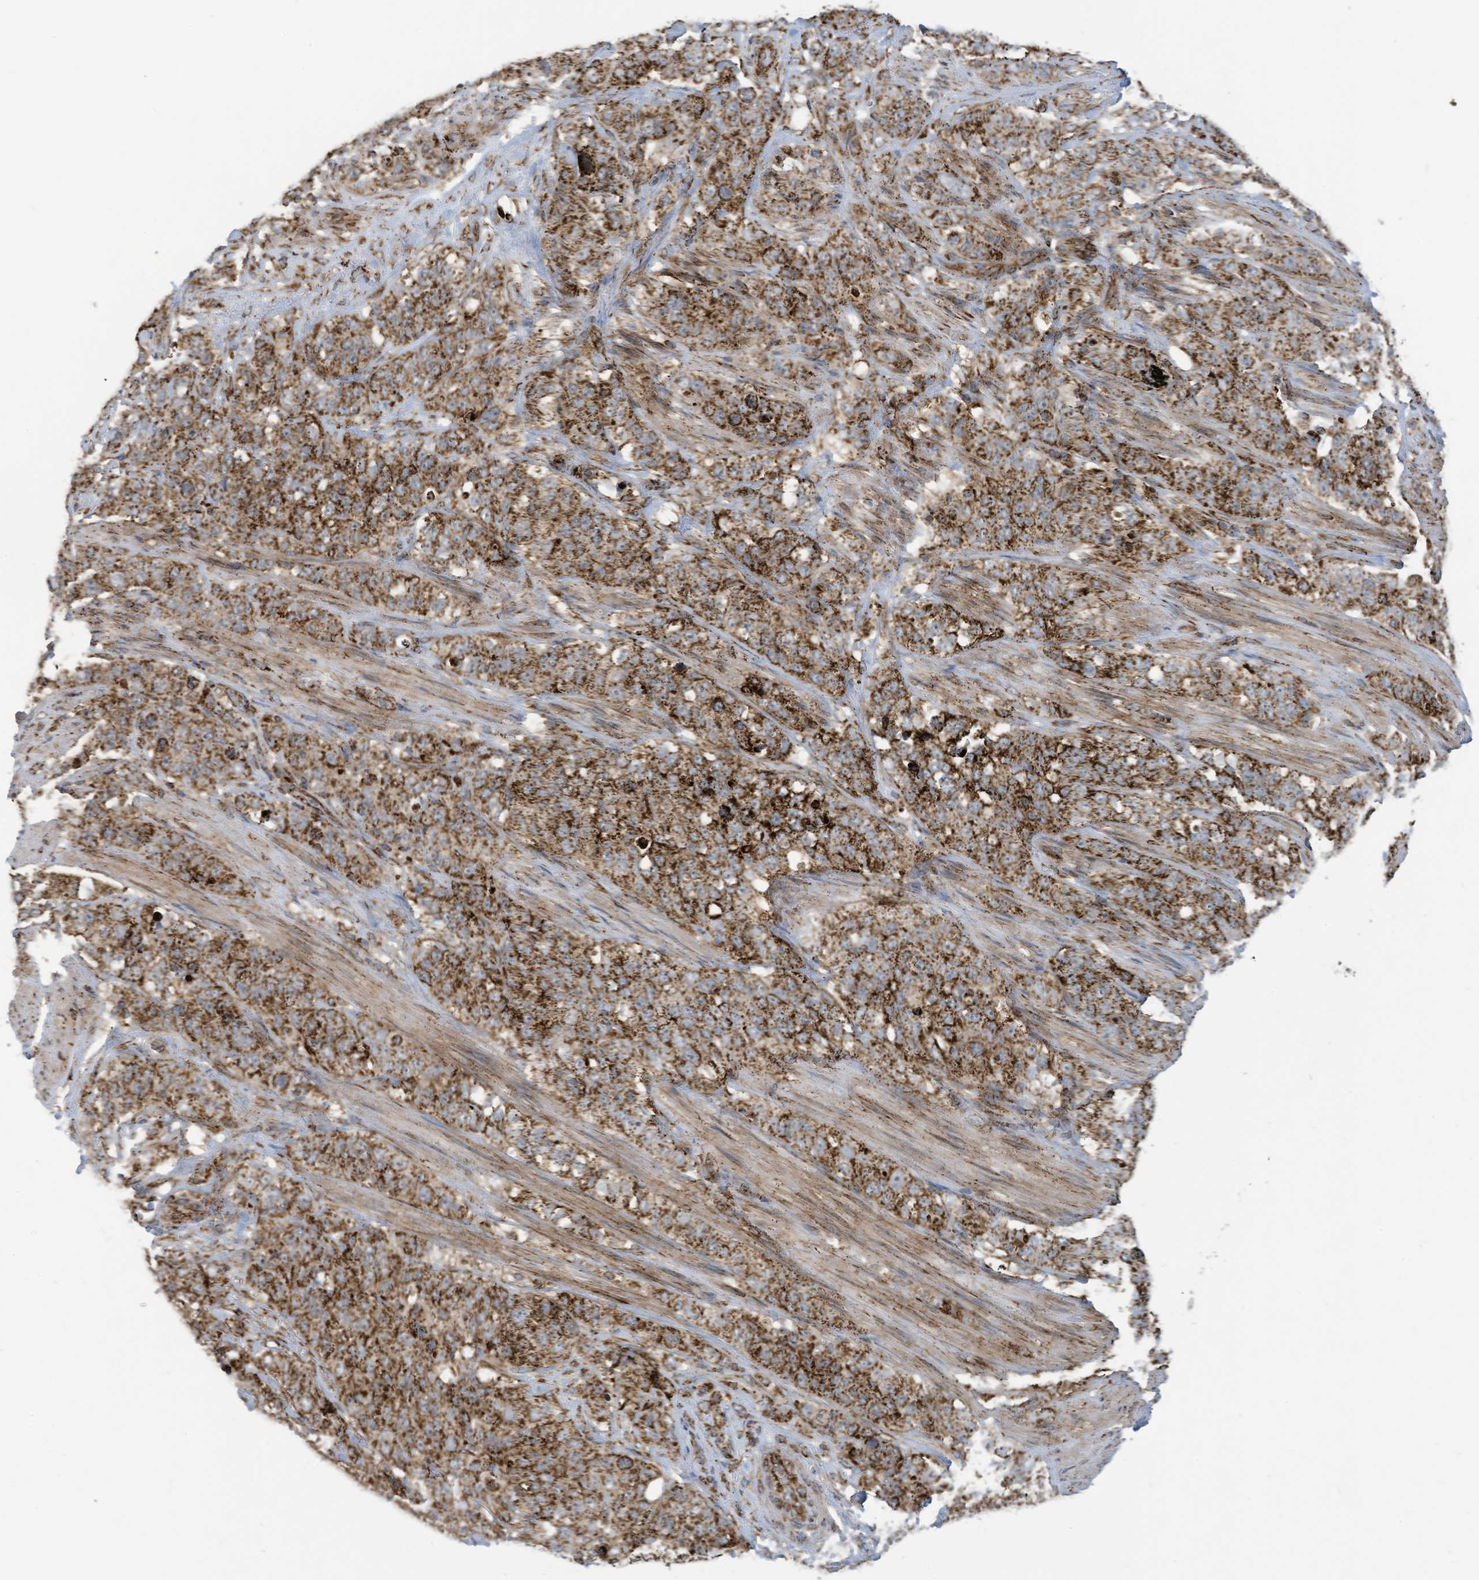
{"staining": {"intensity": "strong", "quantity": ">75%", "location": "cytoplasmic/membranous"}, "tissue": "stomach cancer", "cell_type": "Tumor cells", "image_type": "cancer", "snomed": [{"axis": "morphology", "description": "Adenocarcinoma, NOS"}, {"axis": "topography", "description": "Stomach"}], "caption": "Protein expression analysis of human adenocarcinoma (stomach) reveals strong cytoplasmic/membranous positivity in about >75% of tumor cells.", "gene": "COX10", "patient": {"sex": "male", "age": 48}}